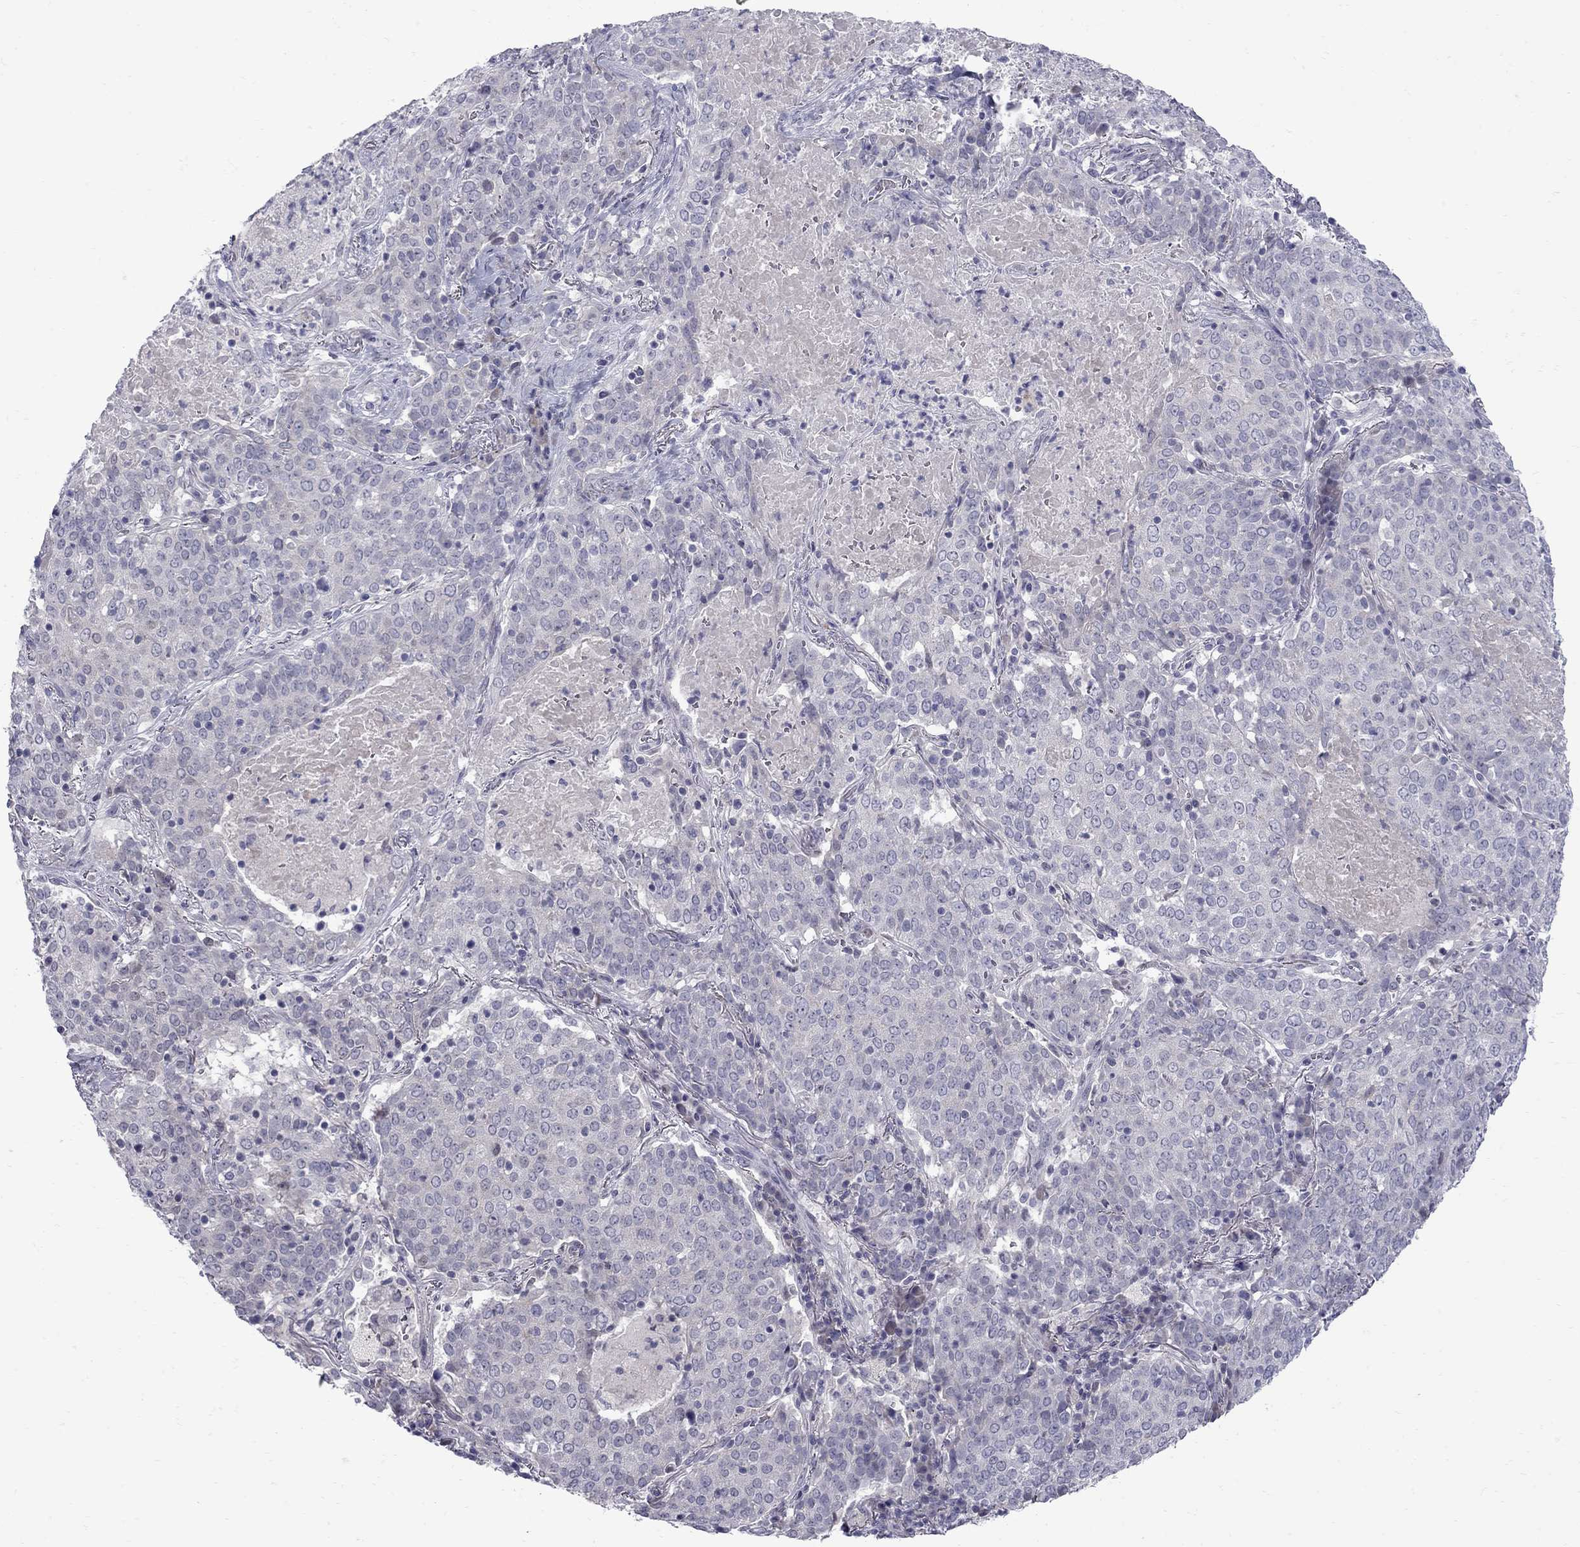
{"staining": {"intensity": "negative", "quantity": "none", "location": "none"}, "tissue": "lung cancer", "cell_type": "Tumor cells", "image_type": "cancer", "snomed": [{"axis": "morphology", "description": "Squamous cell carcinoma, NOS"}, {"axis": "topography", "description": "Lung"}], "caption": "Protein analysis of lung cancer demonstrates no significant staining in tumor cells.", "gene": "NRARP", "patient": {"sex": "male", "age": 82}}